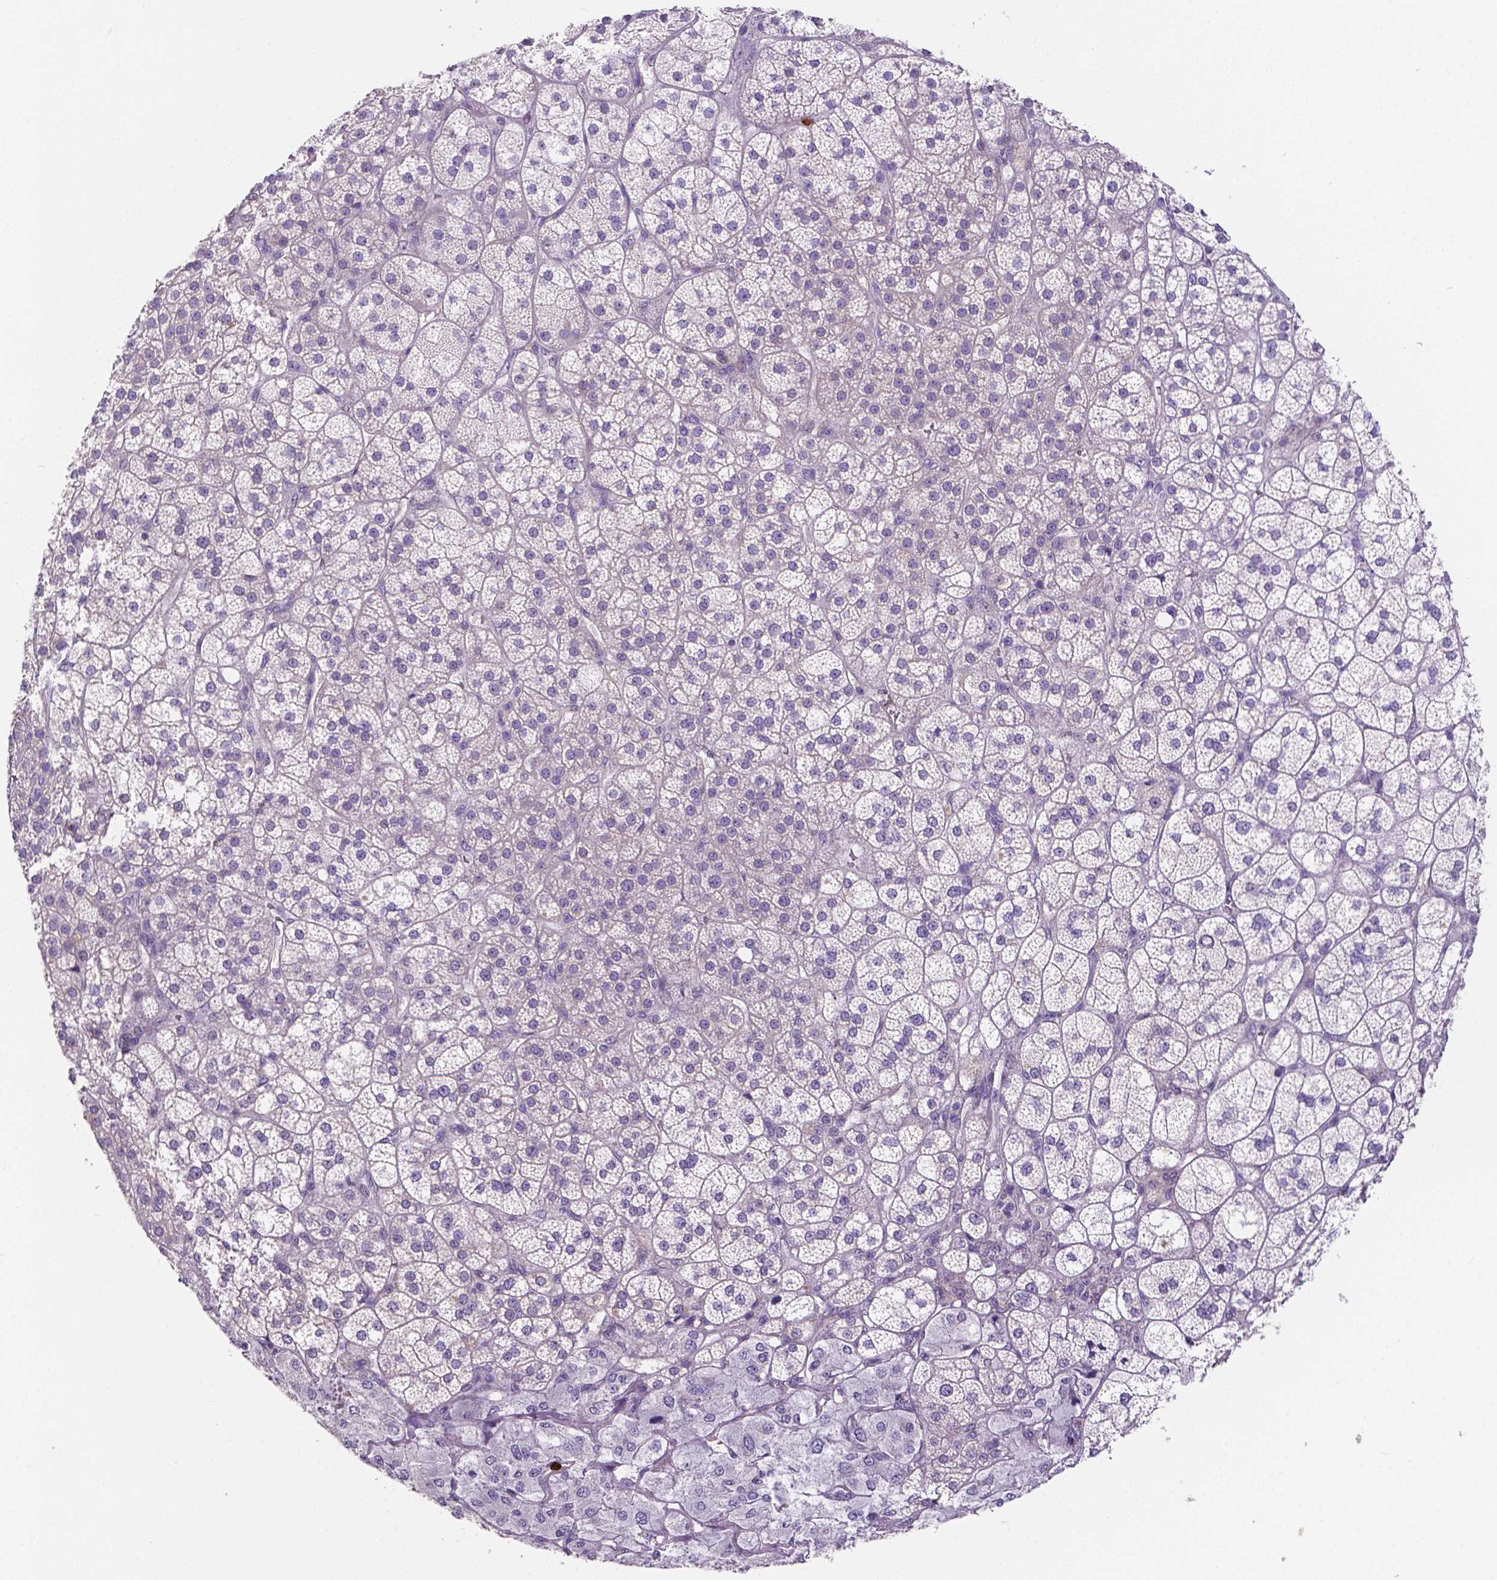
{"staining": {"intensity": "weak", "quantity": "<25%", "location": "cytoplasmic/membranous"}, "tissue": "adrenal gland", "cell_type": "Glandular cells", "image_type": "normal", "snomed": [{"axis": "morphology", "description": "Normal tissue, NOS"}, {"axis": "topography", "description": "Adrenal gland"}], "caption": "An immunohistochemistry image of benign adrenal gland is shown. There is no staining in glandular cells of adrenal gland. (IHC, brightfield microscopy, high magnification).", "gene": "MMP9", "patient": {"sex": "female", "age": 60}}